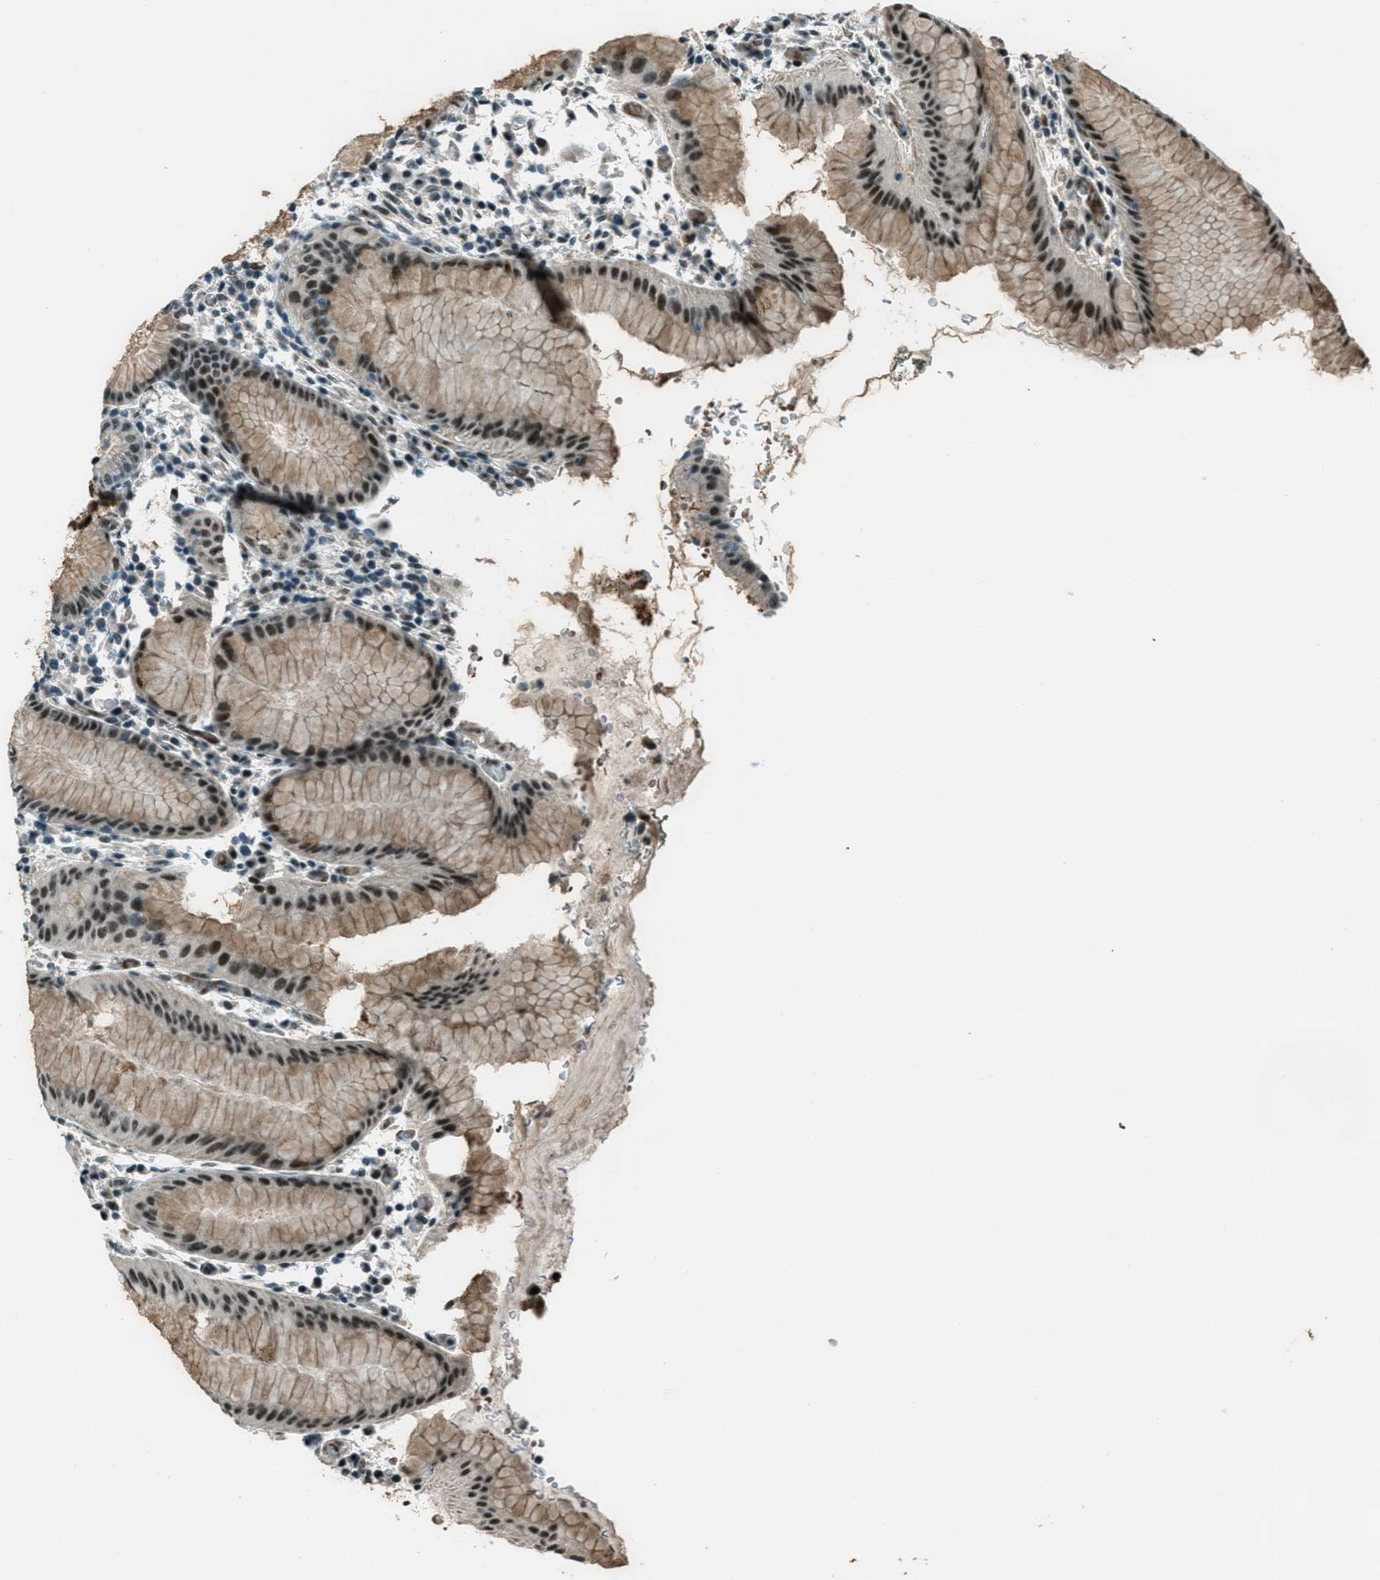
{"staining": {"intensity": "strong", "quantity": "25%-75%", "location": "cytoplasmic/membranous,nuclear"}, "tissue": "stomach", "cell_type": "Glandular cells", "image_type": "normal", "snomed": [{"axis": "morphology", "description": "Normal tissue, NOS"}, {"axis": "topography", "description": "Stomach"}, {"axis": "topography", "description": "Stomach, lower"}], "caption": "Protein analysis of unremarkable stomach exhibits strong cytoplasmic/membranous,nuclear expression in approximately 25%-75% of glandular cells. (DAB (3,3'-diaminobenzidine) IHC, brown staining for protein, blue staining for nuclei).", "gene": "TARDBP", "patient": {"sex": "female", "age": 75}}